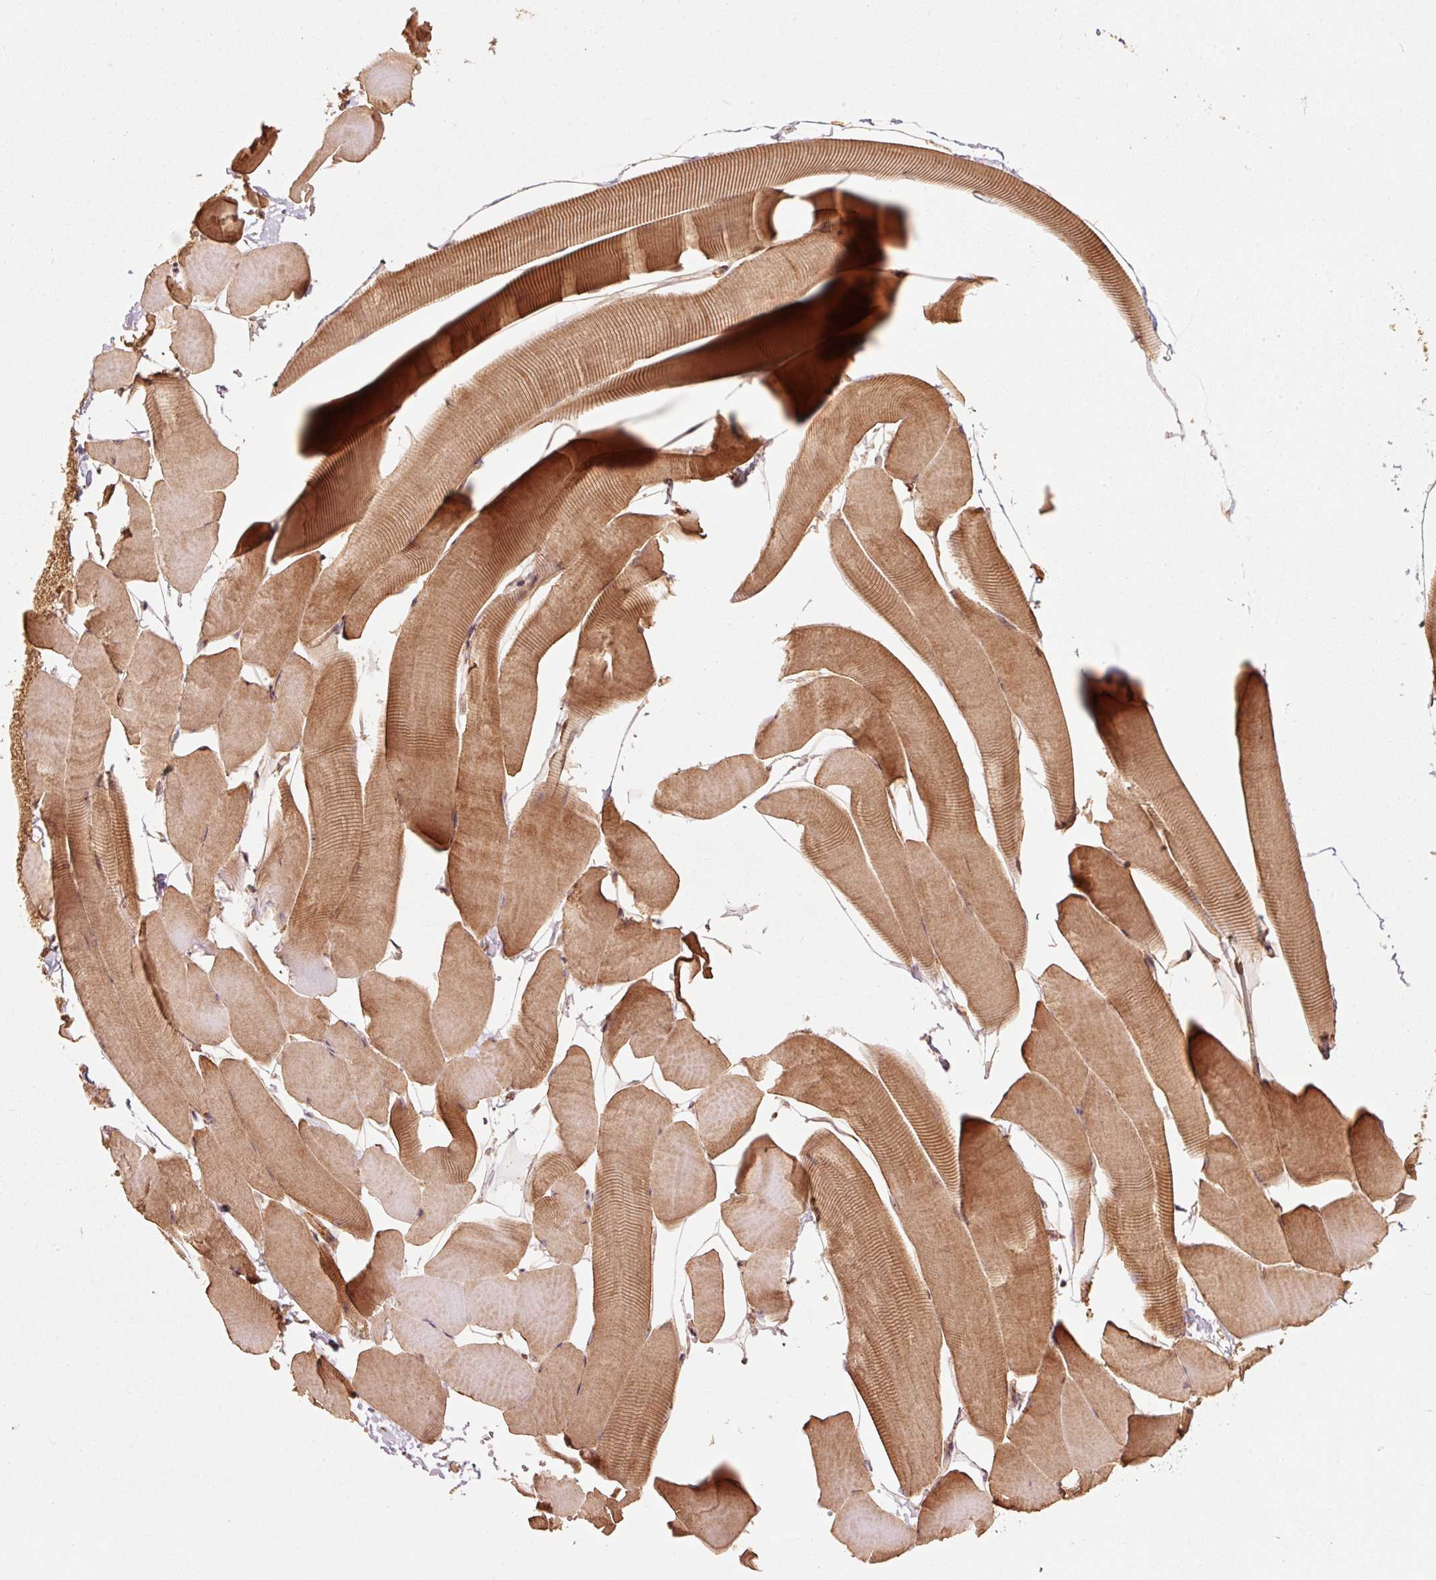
{"staining": {"intensity": "strong", "quantity": "25%-75%", "location": "cytoplasmic/membranous"}, "tissue": "skeletal muscle", "cell_type": "Myocytes", "image_type": "normal", "snomed": [{"axis": "morphology", "description": "Normal tissue, NOS"}, {"axis": "topography", "description": "Skeletal muscle"}], "caption": "Brown immunohistochemical staining in unremarkable skeletal muscle displays strong cytoplasmic/membranous positivity in about 25%-75% of myocytes.", "gene": "MRPL16", "patient": {"sex": "male", "age": 25}}